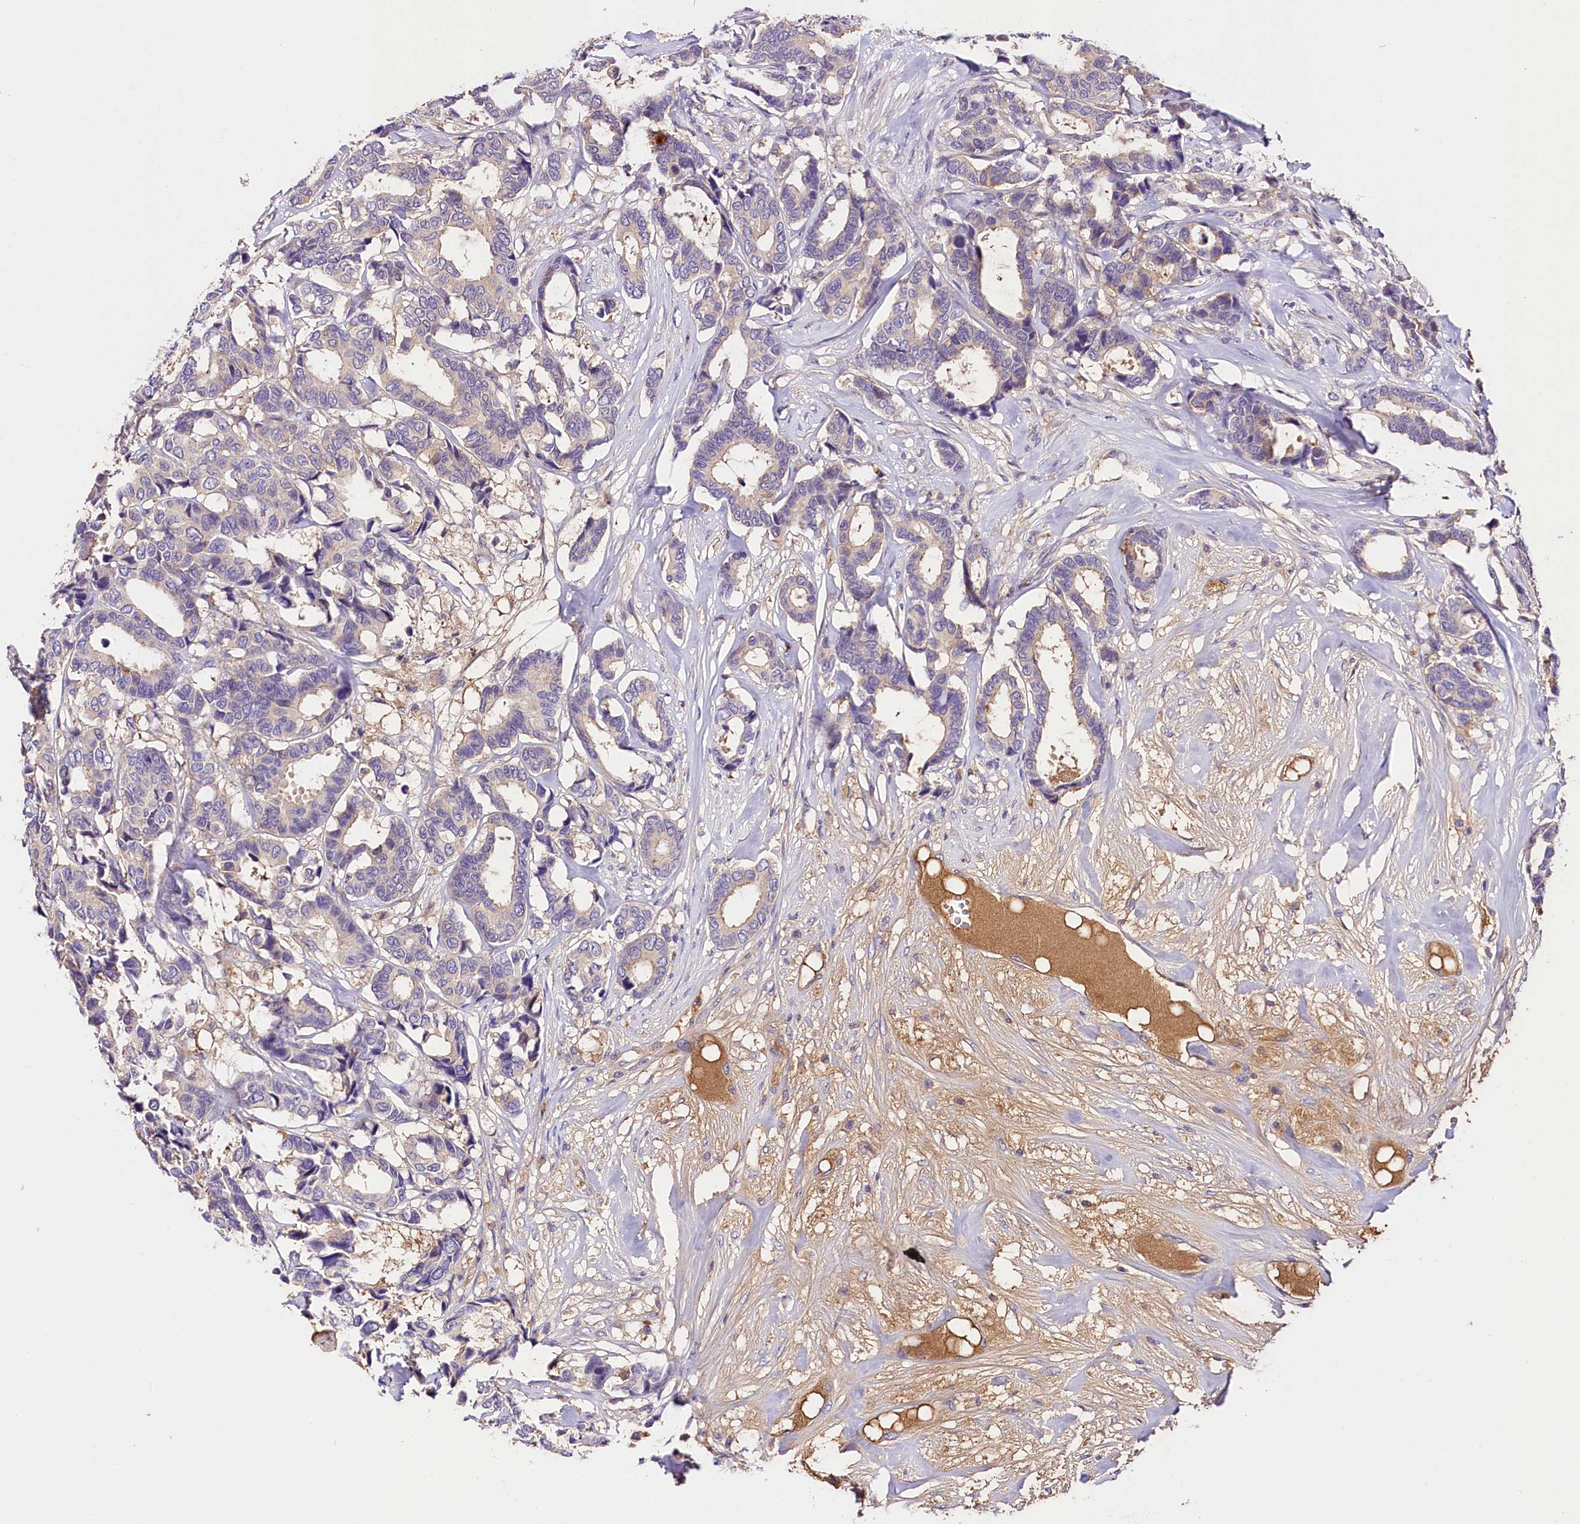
{"staining": {"intensity": "negative", "quantity": "none", "location": "none"}, "tissue": "breast cancer", "cell_type": "Tumor cells", "image_type": "cancer", "snomed": [{"axis": "morphology", "description": "Duct carcinoma"}, {"axis": "topography", "description": "Breast"}], "caption": "A high-resolution micrograph shows immunohistochemistry staining of breast intraductal carcinoma, which exhibits no significant expression in tumor cells.", "gene": "ARMC6", "patient": {"sex": "female", "age": 87}}